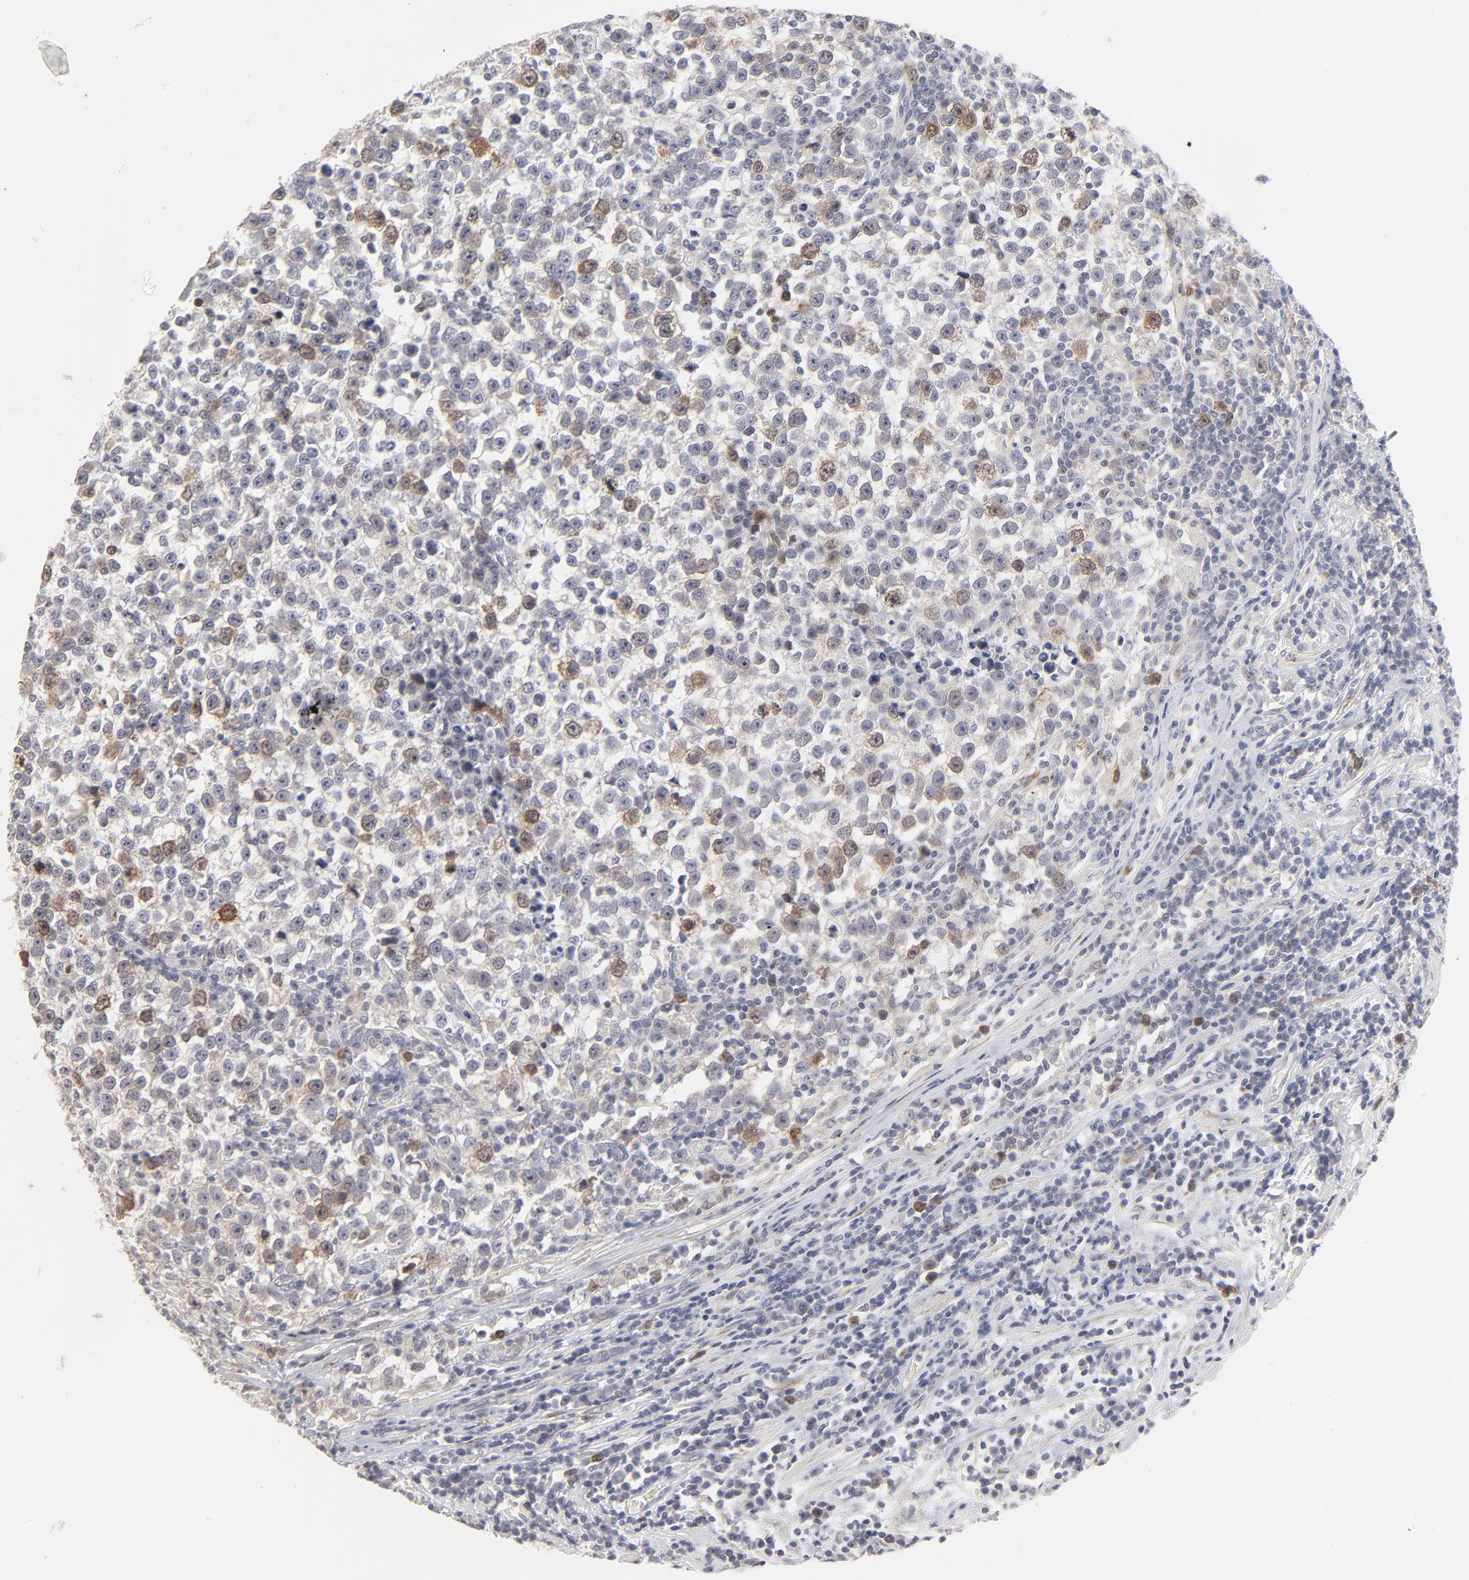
{"staining": {"intensity": "moderate", "quantity": "<25%", "location": "cytoplasmic/membranous"}, "tissue": "testis cancer", "cell_type": "Tumor cells", "image_type": "cancer", "snomed": [{"axis": "morphology", "description": "Seminoma, NOS"}, {"axis": "topography", "description": "Testis"}], "caption": "Protein expression analysis of testis seminoma displays moderate cytoplasmic/membranous expression in approximately <25% of tumor cells.", "gene": "AURKA", "patient": {"sex": "male", "age": 43}}